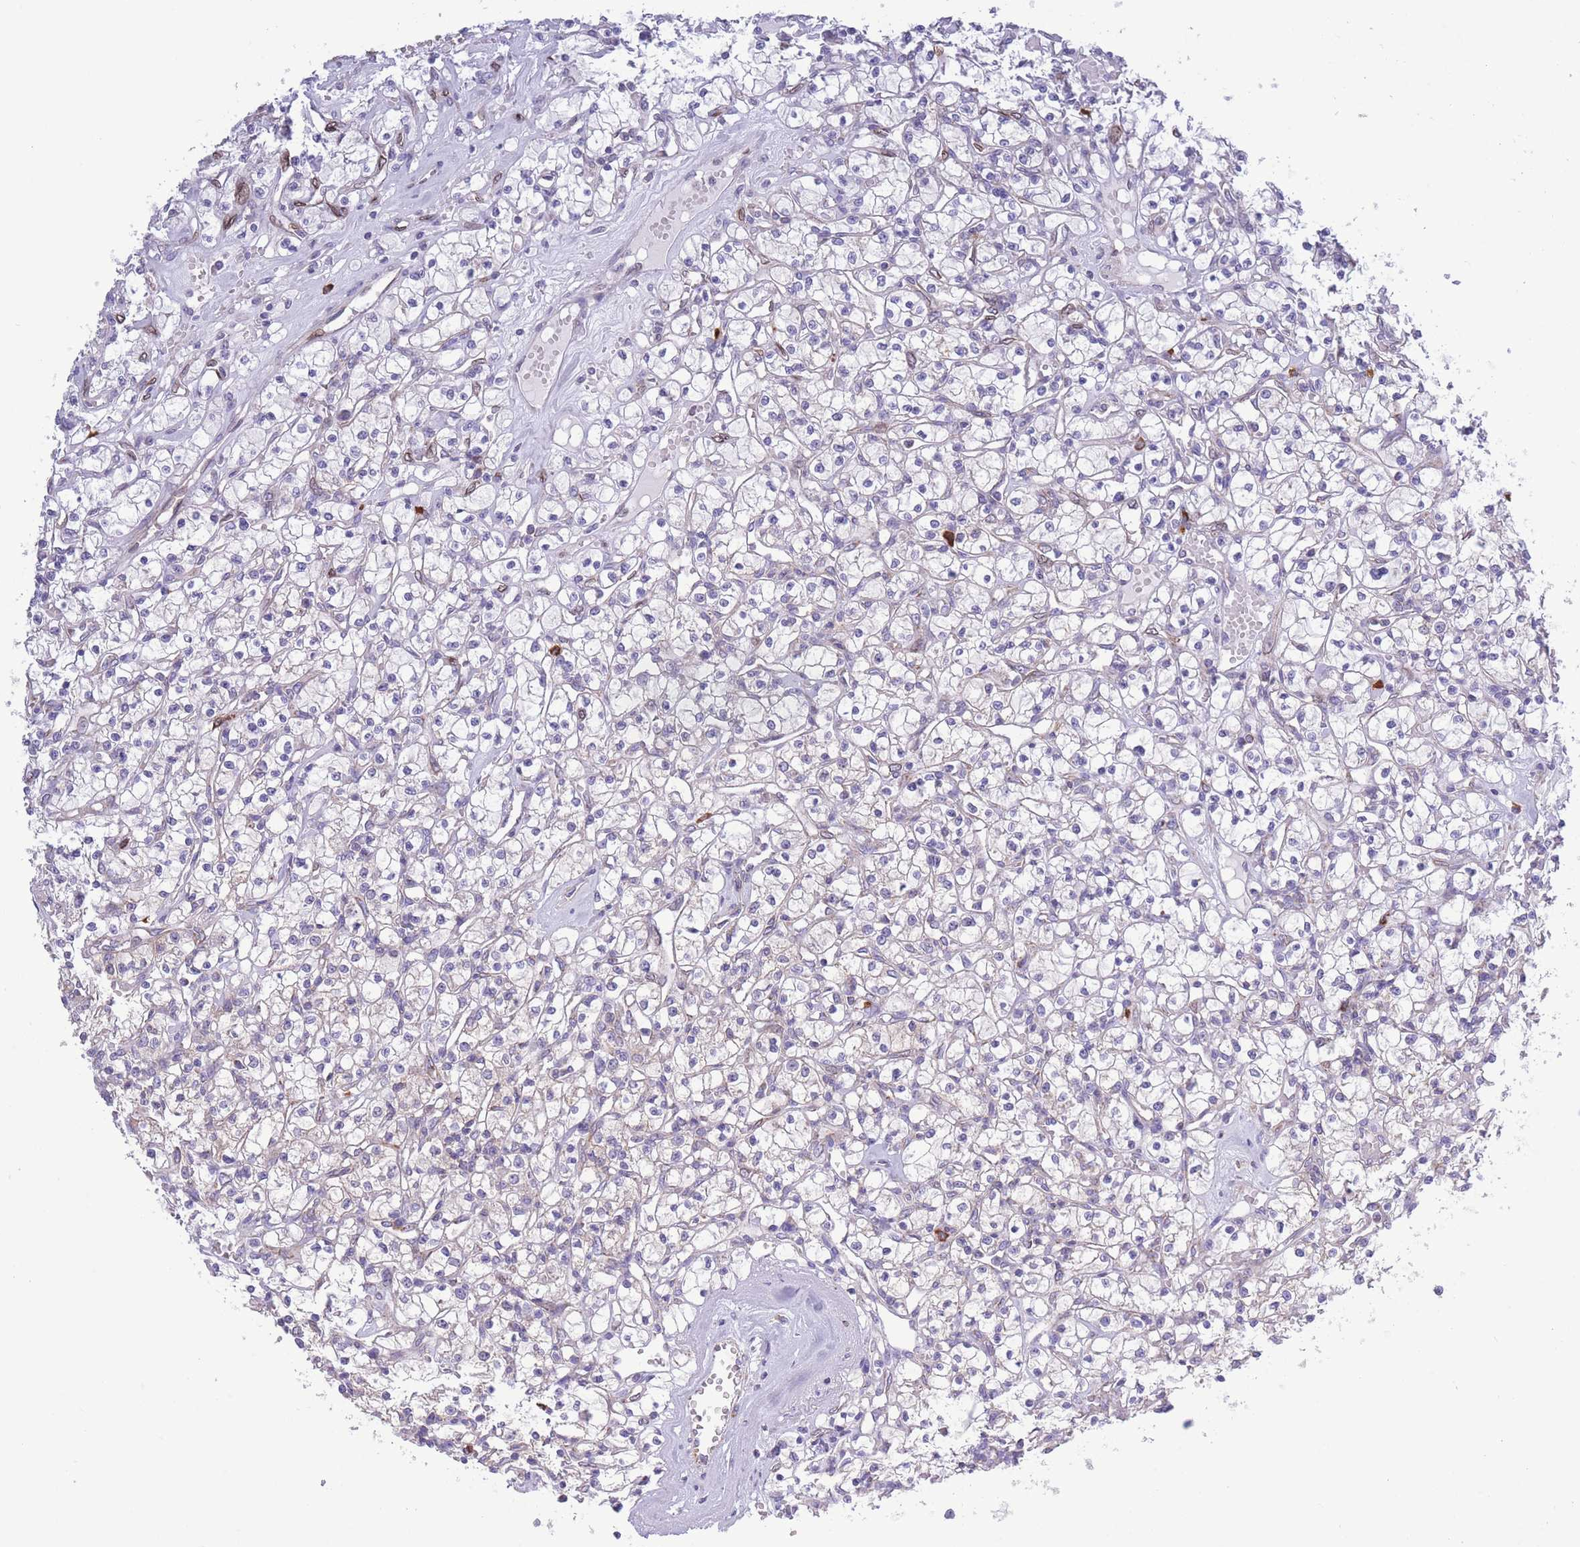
{"staining": {"intensity": "weak", "quantity": "<25%", "location": "cytoplasmic/membranous"}, "tissue": "renal cancer", "cell_type": "Tumor cells", "image_type": "cancer", "snomed": [{"axis": "morphology", "description": "Adenocarcinoma, NOS"}, {"axis": "topography", "description": "Kidney"}], "caption": "This is an immunohistochemistry (IHC) histopathology image of renal adenocarcinoma. There is no expression in tumor cells.", "gene": "PDHA1", "patient": {"sex": "female", "age": 59}}